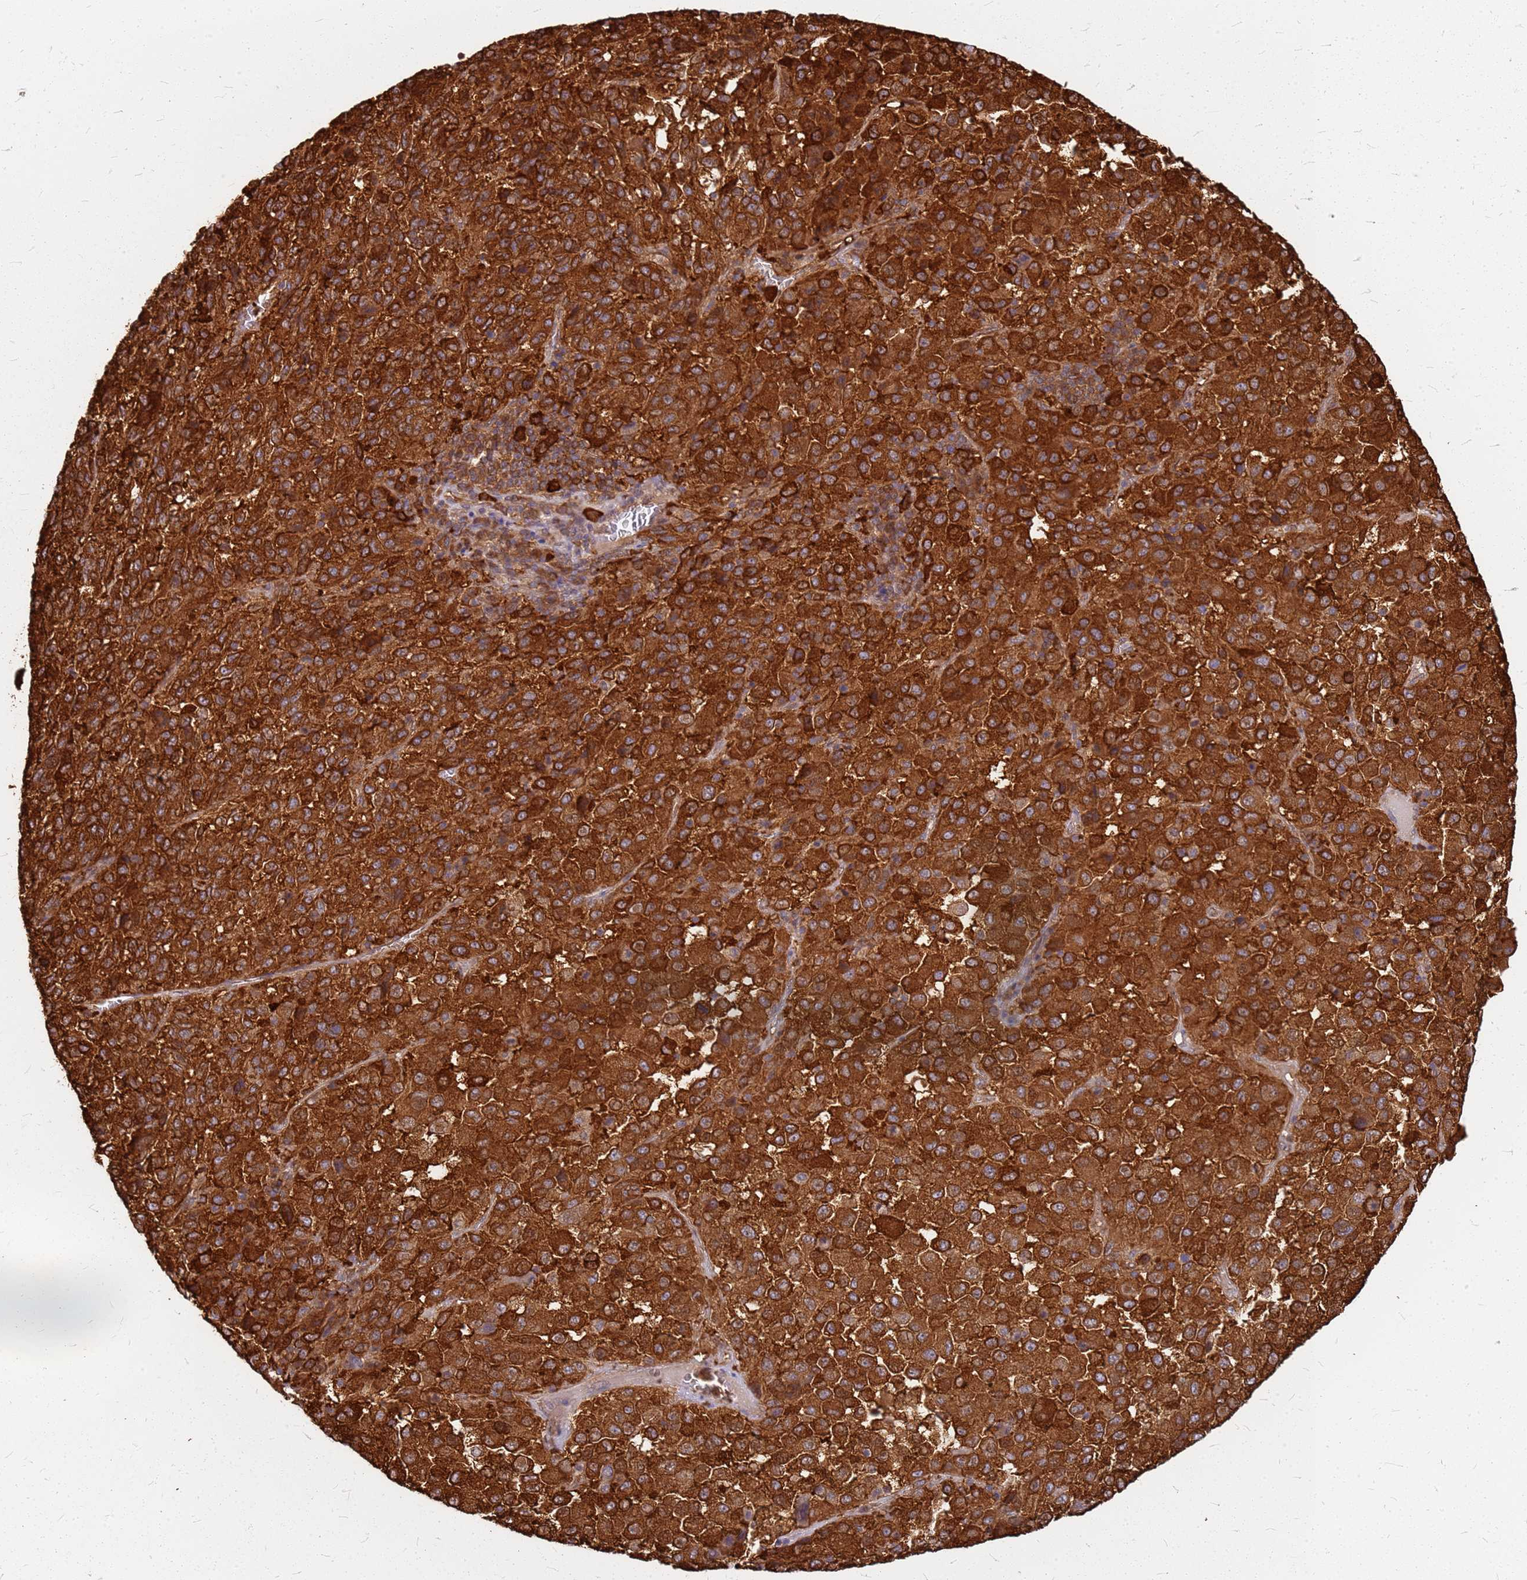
{"staining": {"intensity": "strong", "quantity": ">75%", "location": "cytoplasmic/membranous"}, "tissue": "melanoma", "cell_type": "Tumor cells", "image_type": "cancer", "snomed": [{"axis": "morphology", "description": "Malignant melanoma, Metastatic site"}, {"axis": "topography", "description": "Lung"}], "caption": "Malignant melanoma (metastatic site) tissue demonstrates strong cytoplasmic/membranous staining in approximately >75% of tumor cells", "gene": "HDX", "patient": {"sex": "male", "age": 64}}